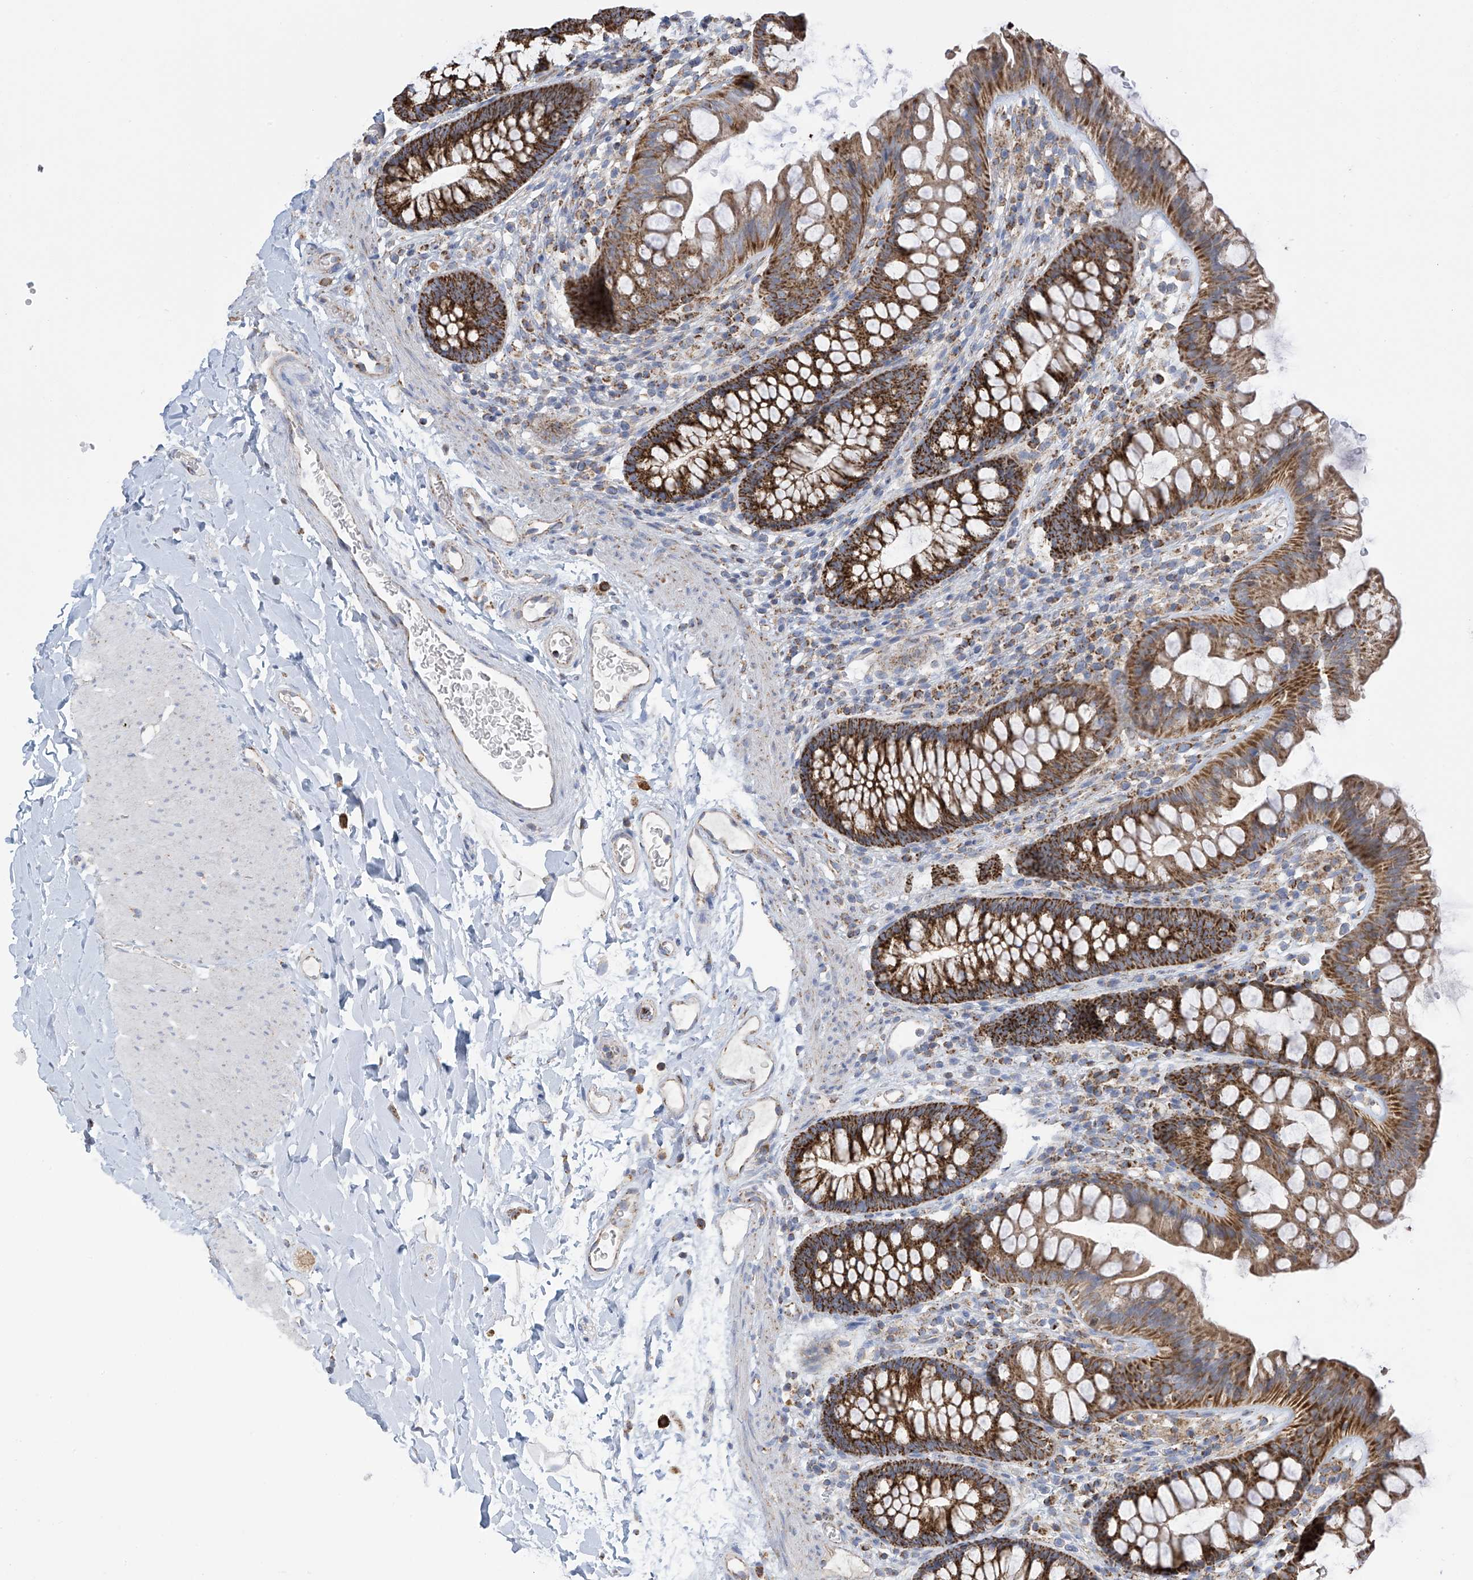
{"staining": {"intensity": "moderate", "quantity": "25%-75%", "location": "cytoplasmic/membranous"}, "tissue": "colon", "cell_type": "Endothelial cells", "image_type": "normal", "snomed": [{"axis": "morphology", "description": "Normal tissue, NOS"}, {"axis": "topography", "description": "Colon"}], "caption": "A micrograph of colon stained for a protein demonstrates moderate cytoplasmic/membranous brown staining in endothelial cells.", "gene": "PNPT1", "patient": {"sex": "female", "age": 62}}